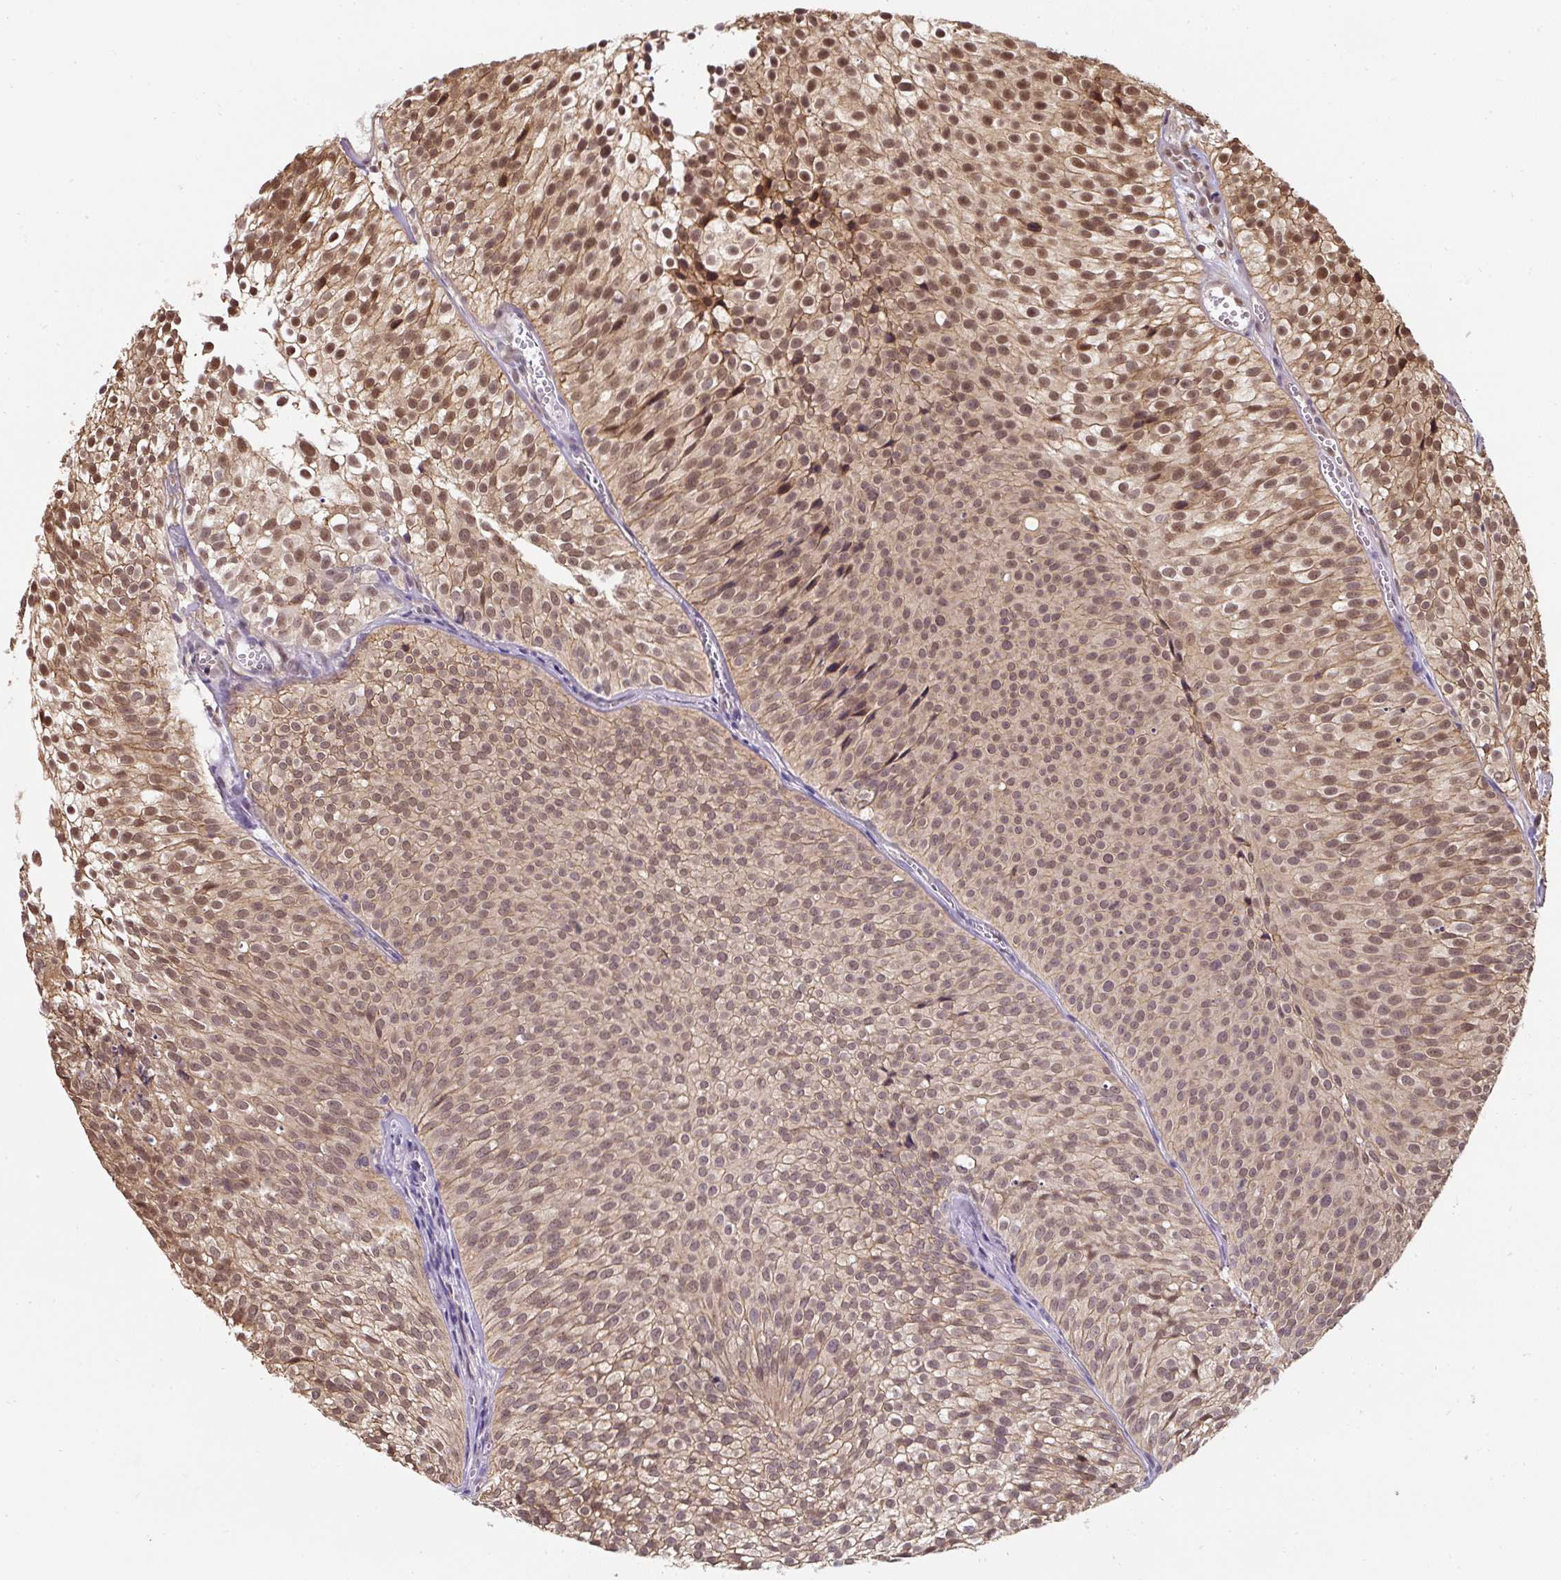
{"staining": {"intensity": "moderate", "quantity": ">75%", "location": "cytoplasmic/membranous,nuclear"}, "tissue": "urothelial cancer", "cell_type": "Tumor cells", "image_type": "cancer", "snomed": [{"axis": "morphology", "description": "Urothelial carcinoma, Low grade"}, {"axis": "topography", "description": "Urinary bladder"}], "caption": "Immunohistochemistry of human low-grade urothelial carcinoma shows medium levels of moderate cytoplasmic/membranous and nuclear staining in about >75% of tumor cells.", "gene": "ST13", "patient": {"sex": "male", "age": 91}}